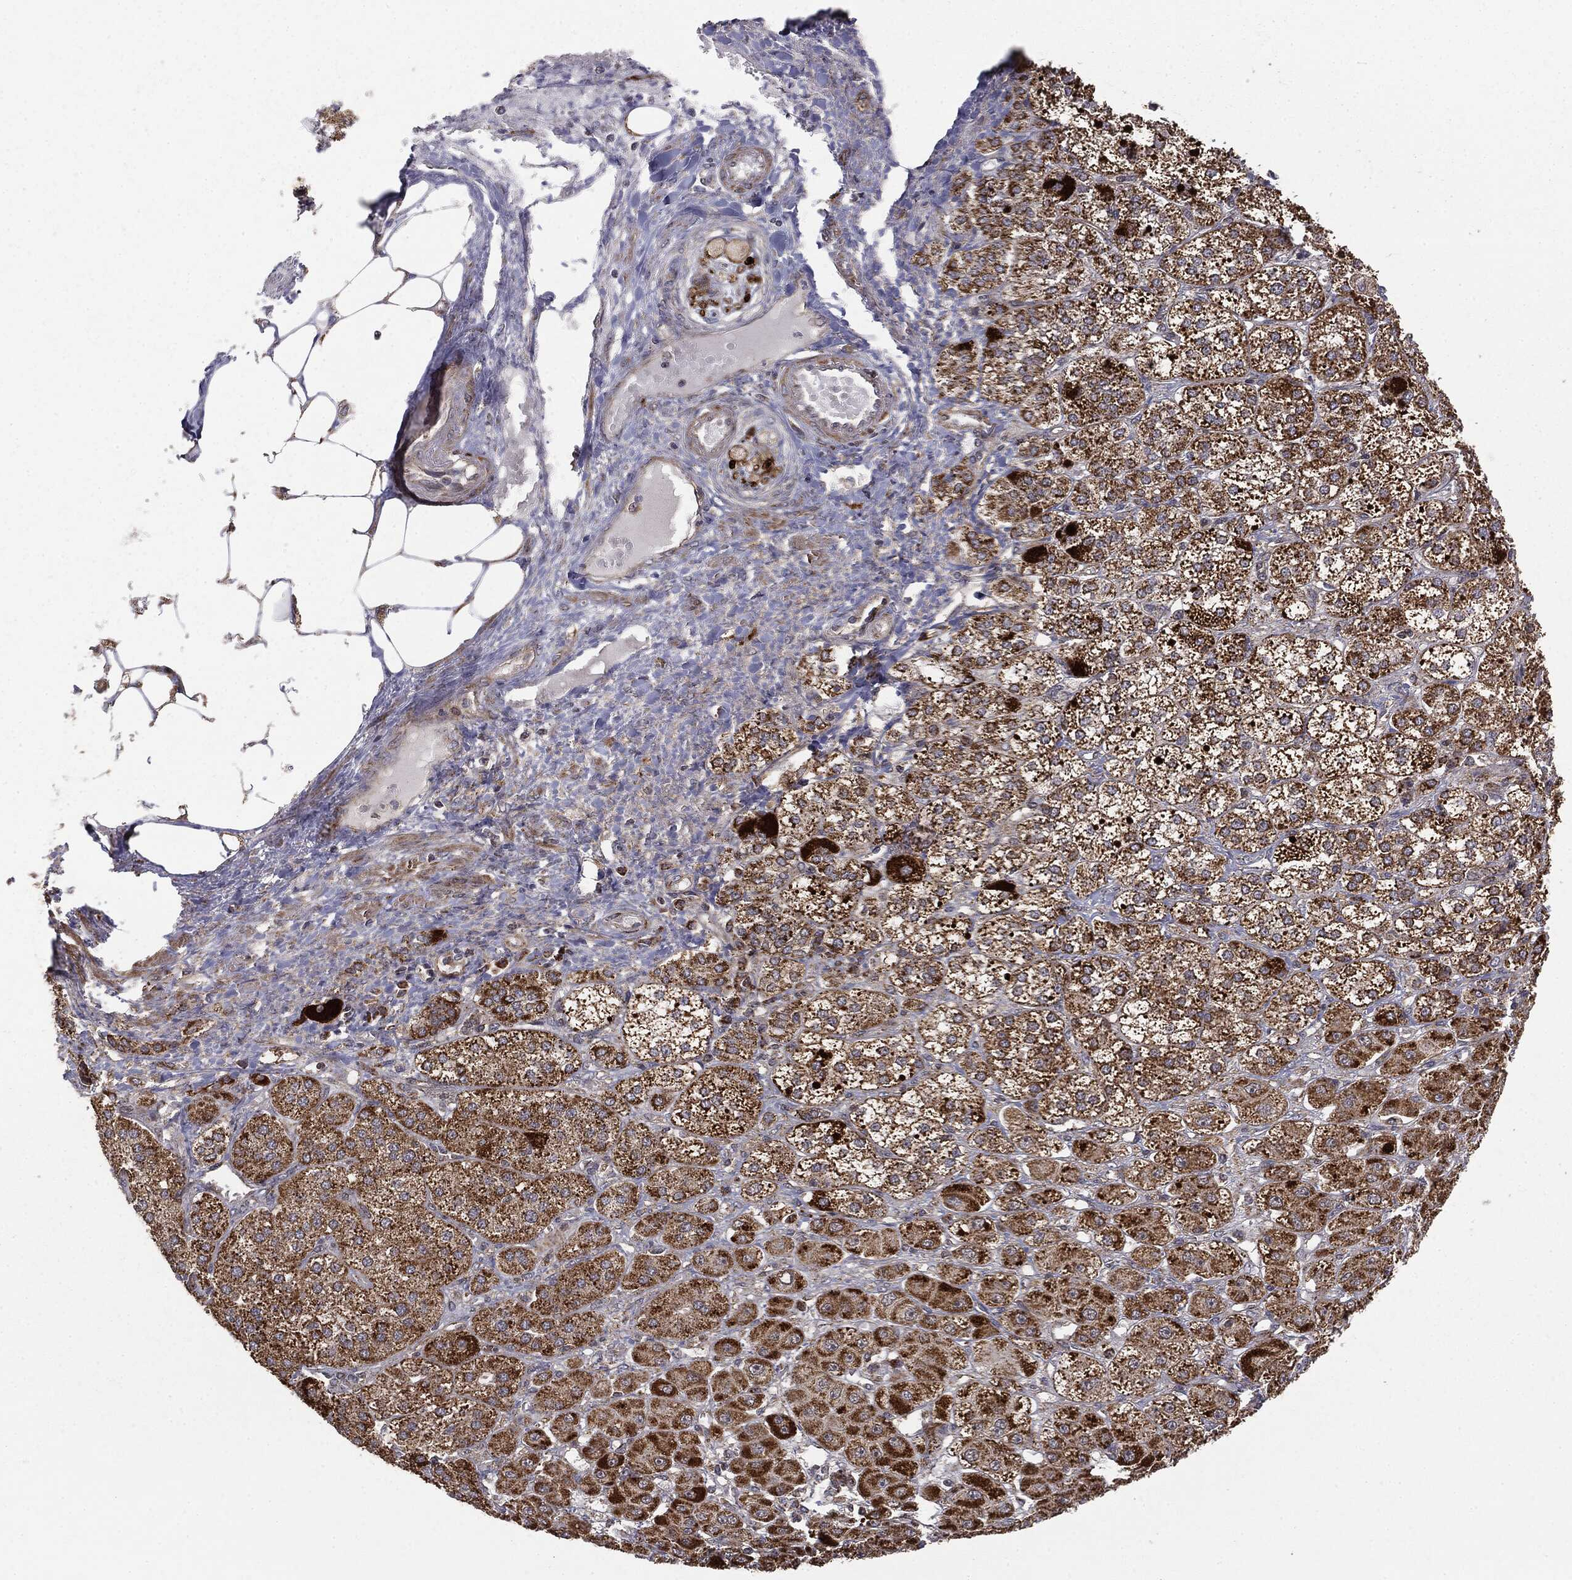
{"staining": {"intensity": "strong", "quantity": ">75%", "location": "cytoplasmic/membranous"}, "tissue": "adrenal gland", "cell_type": "Glandular cells", "image_type": "normal", "snomed": [{"axis": "morphology", "description": "Normal tissue, NOS"}, {"axis": "topography", "description": "Adrenal gland"}], "caption": "Immunohistochemistry (DAB) staining of benign human adrenal gland displays strong cytoplasmic/membranous protein expression in approximately >75% of glandular cells. Nuclei are stained in blue.", "gene": "MTOR", "patient": {"sex": "male", "age": 70}}